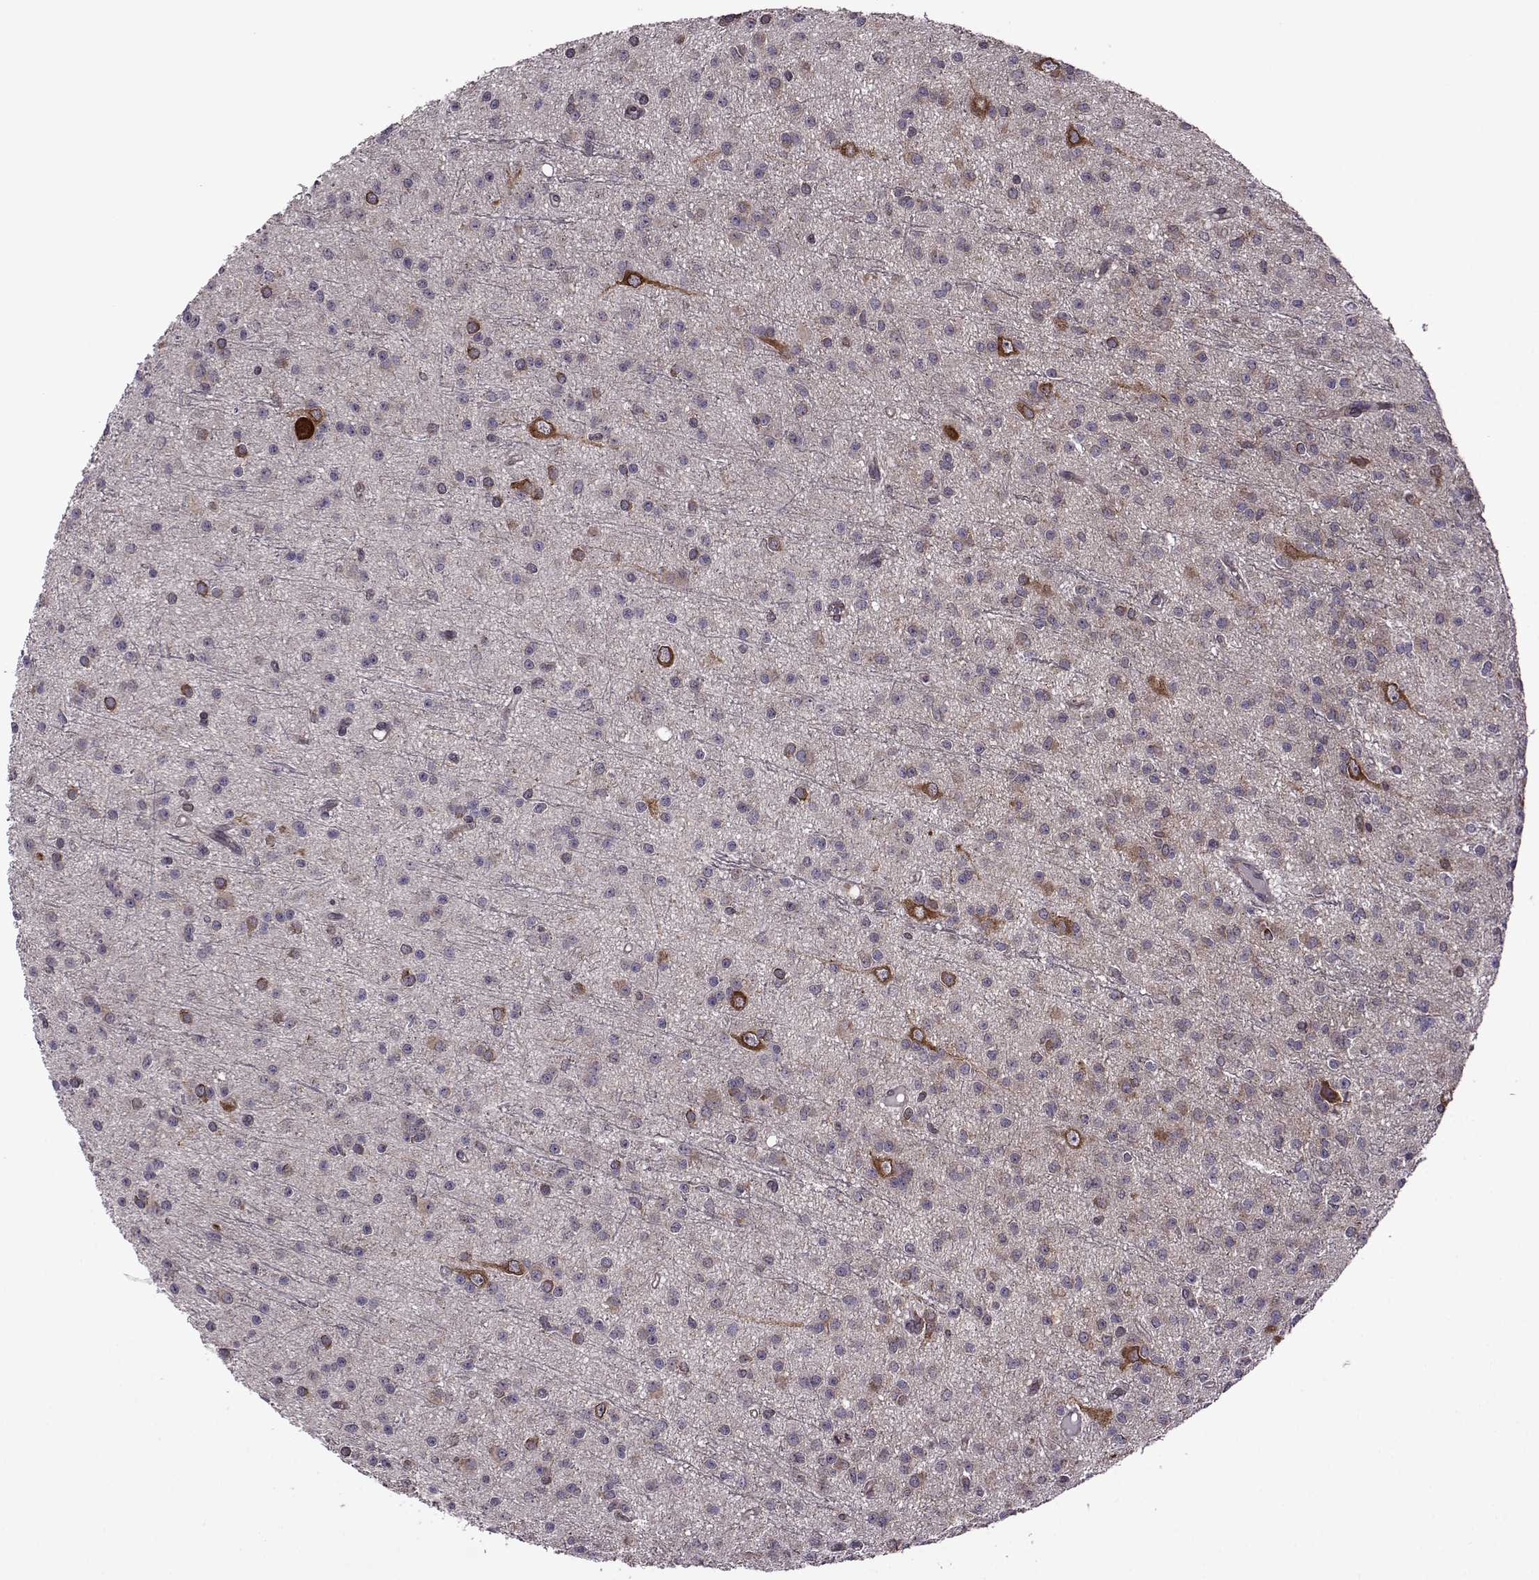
{"staining": {"intensity": "negative", "quantity": "none", "location": "none"}, "tissue": "glioma", "cell_type": "Tumor cells", "image_type": "cancer", "snomed": [{"axis": "morphology", "description": "Glioma, malignant, Low grade"}, {"axis": "topography", "description": "Brain"}], "caption": "The immunohistochemistry image has no significant staining in tumor cells of low-grade glioma (malignant) tissue.", "gene": "URI1", "patient": {"sex": "male", "age": 27}}